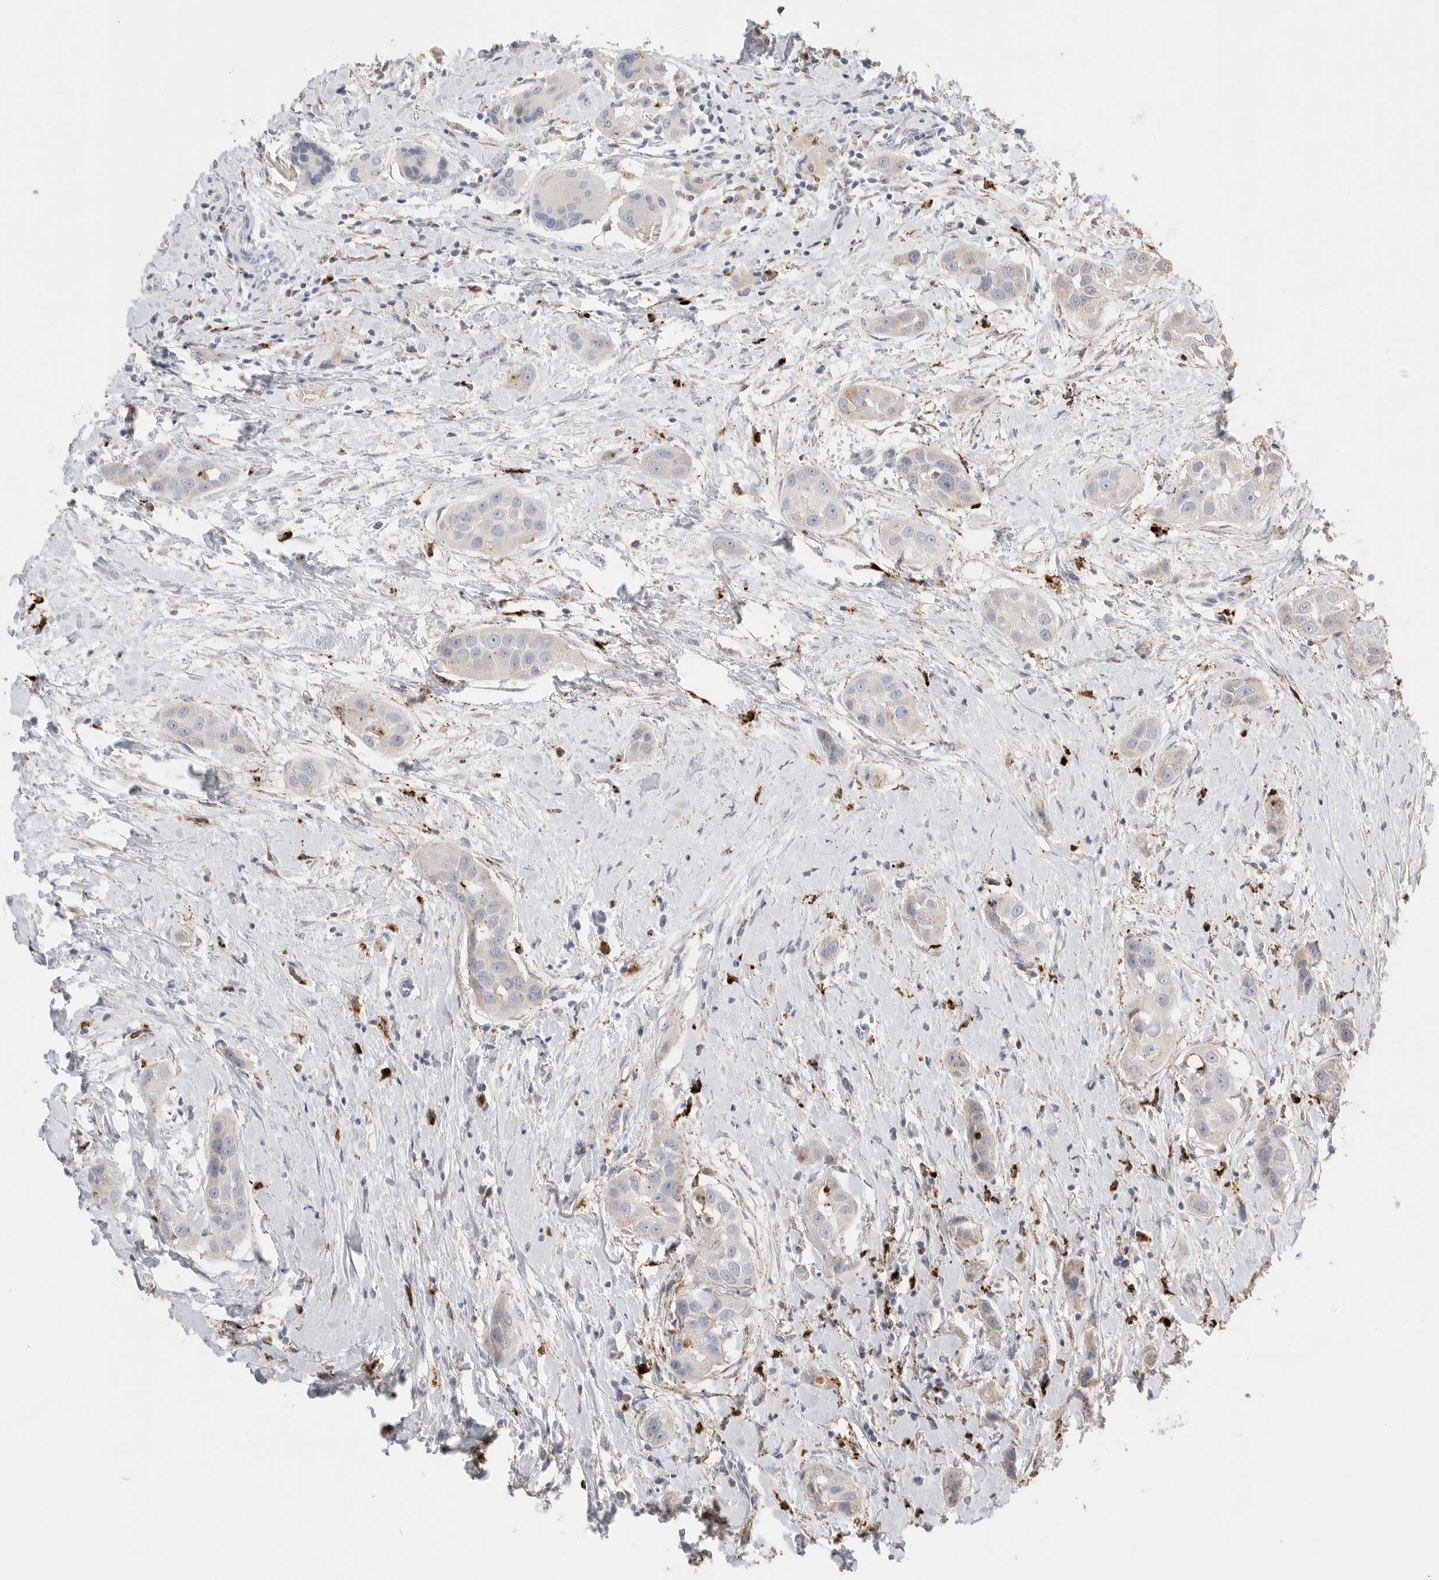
{"staining": {"intensity": "weak", "quantity": "<25%", "location": "cytoplasmic/membranous"}, "tissue": "head and neck cancer", "cell_type": "Tumor cells", "image_type": "cancer", "snomed": [{"axis": "morphology", "description": "Normal tissue, NOS"}, {"axis": "morphology", "description": "Squamous cell carcinoma, NOS"}, {"axis": "topography", "description": "Skeletal muscle"}, {"axis": "topography", "description": "Head-Neck"}], "caption": "Immunohistochemistry (IHC) histopathology image of neoplastic tissue: human head and neck squamous cell carcinoma stained with DAB (3,3'-diaminobenzidine) reveals no significant protein positivity in tumor cells.", "gene": "GGH", "patient": {"sex": "male", "age": 51}}